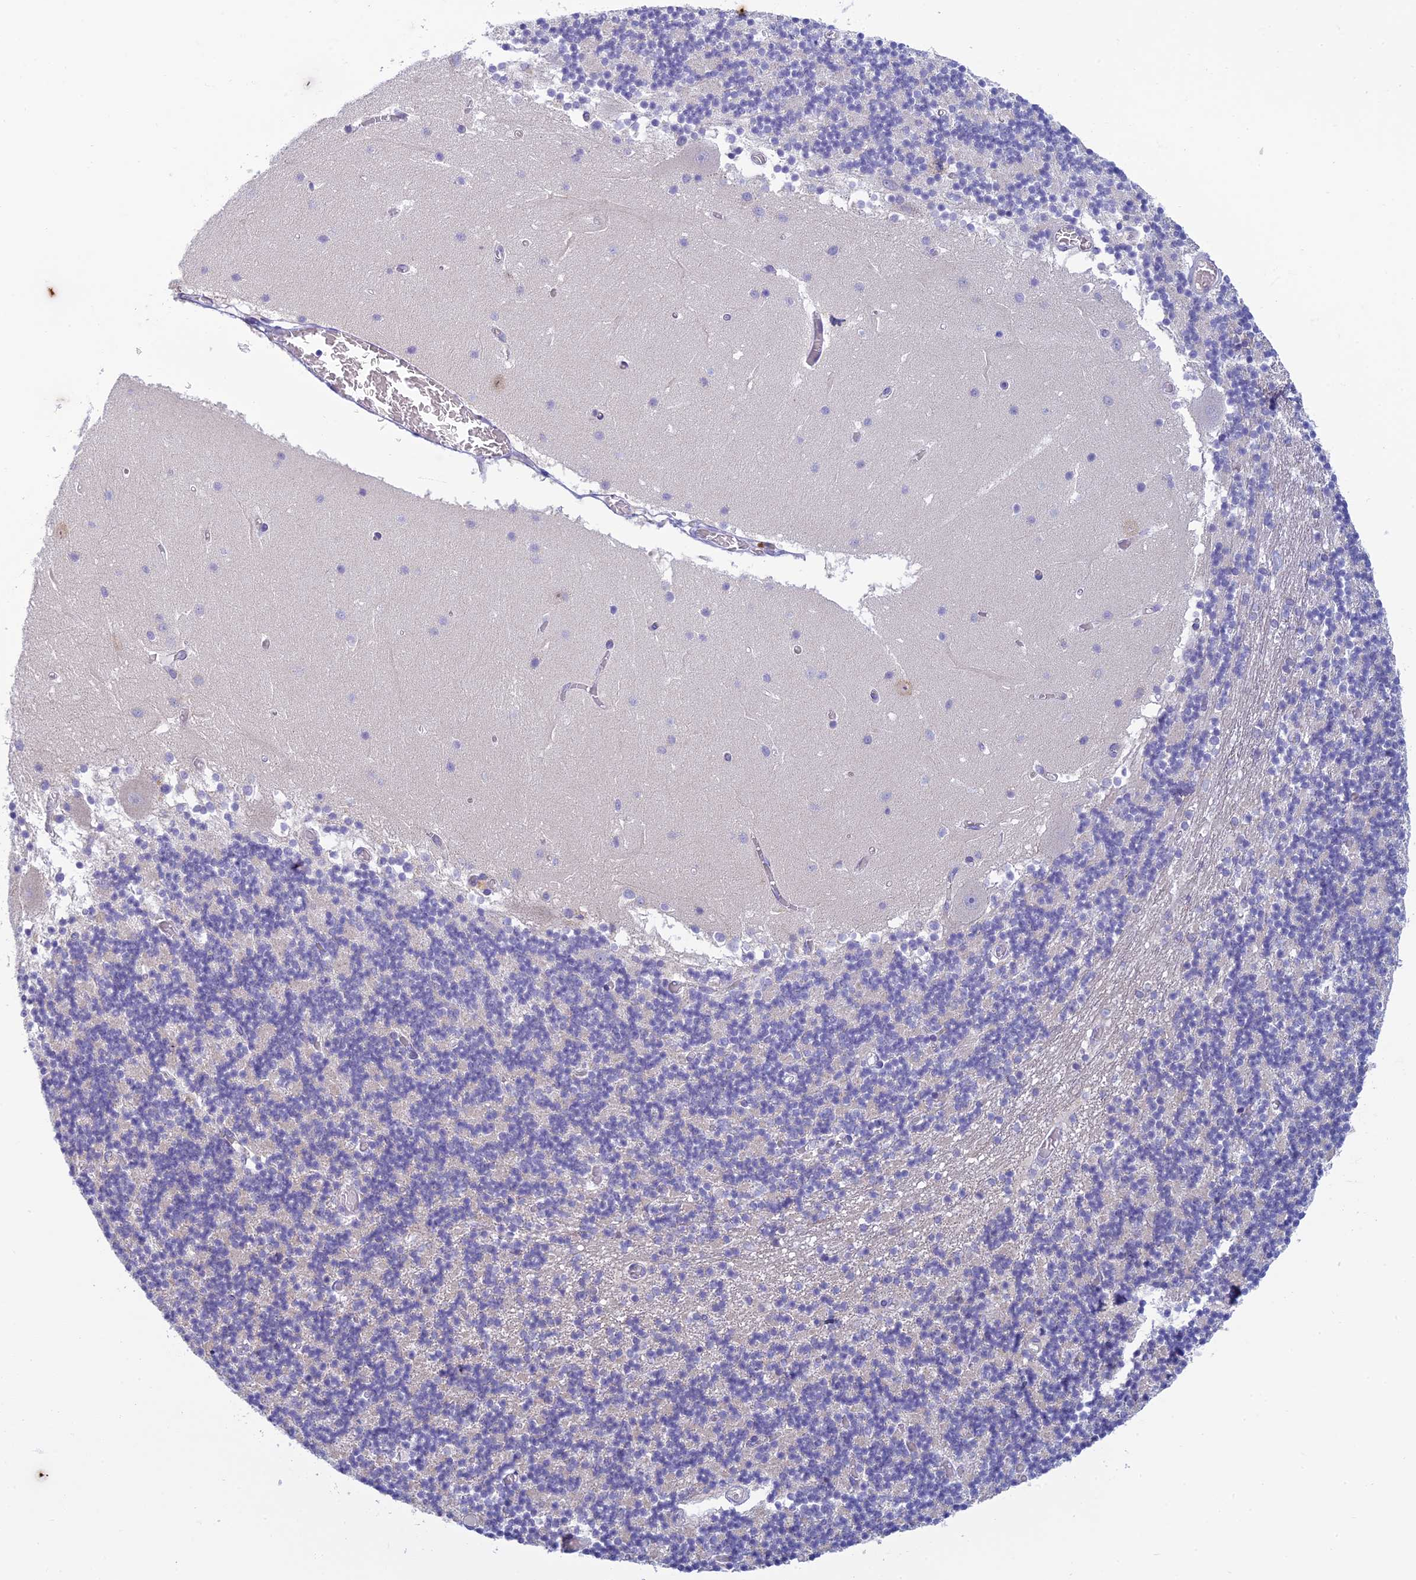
{"staining": {"intensity": "negative", "quantity": "none", "location": "none"}, "tissue": "cerebellum", "cell_type": "Cells in granular layer", "image_type": "normal", "snomed": [{"axis": "morphology", "description": "Normal tissue, NOS"}, {"axis": "topography", "description": "Cerebellum"}], "caption": "High magnification brightfield microscopy of normal cerebellum stained with DAB (brown) and counterstained with hematoxylin (blue): cells in granular layer show no significant positivity. (Brightfield microscopy of DAB (3,3'-diaminobenzidine) immunohistochemistry (IHC) at high magnification).", "gene": "SLC25A41", "patient": {"sex": "female", "age": 28}}